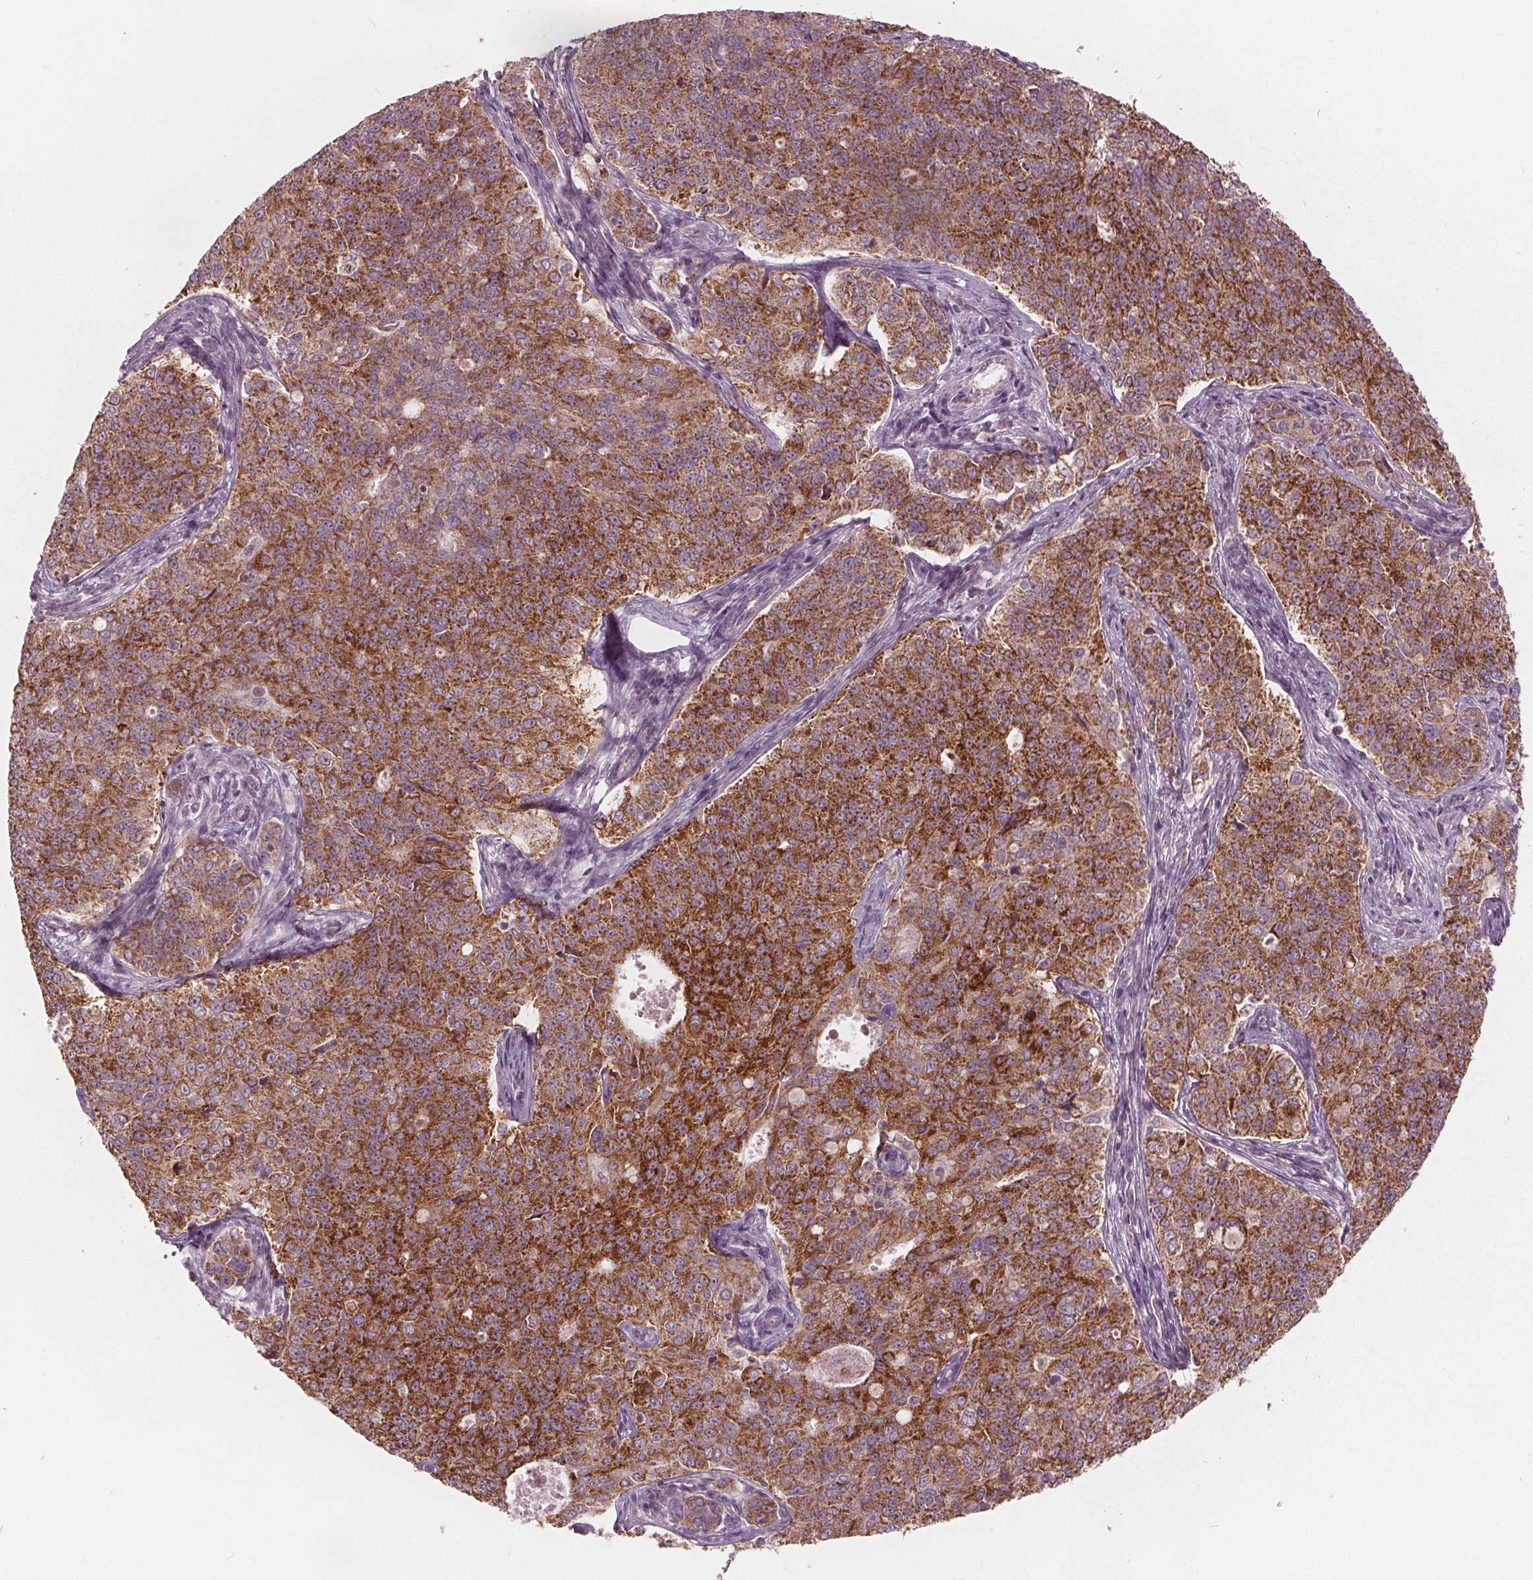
{"staining": {"intensity": "strong", "quantity": ">75%", "location": "cytoplasmic/membranous"}, "tissue": "endometrial cancer", "cell_type": "Tumor cells", "image_type": "cancer", "snomed": [{"axis": "morphology", "description": "Adenocarcinoma, NOS"}, {"axis": "topography", "description": "Endometrium"}], "caption": "A micrograph of adenocarcinoma (endometrial) stained for a protein shows strong cytoplasmic/membranous brown staining in tumor cells.", "gene": "ECI2", "patient": {"sex": "female", "age": 43}}